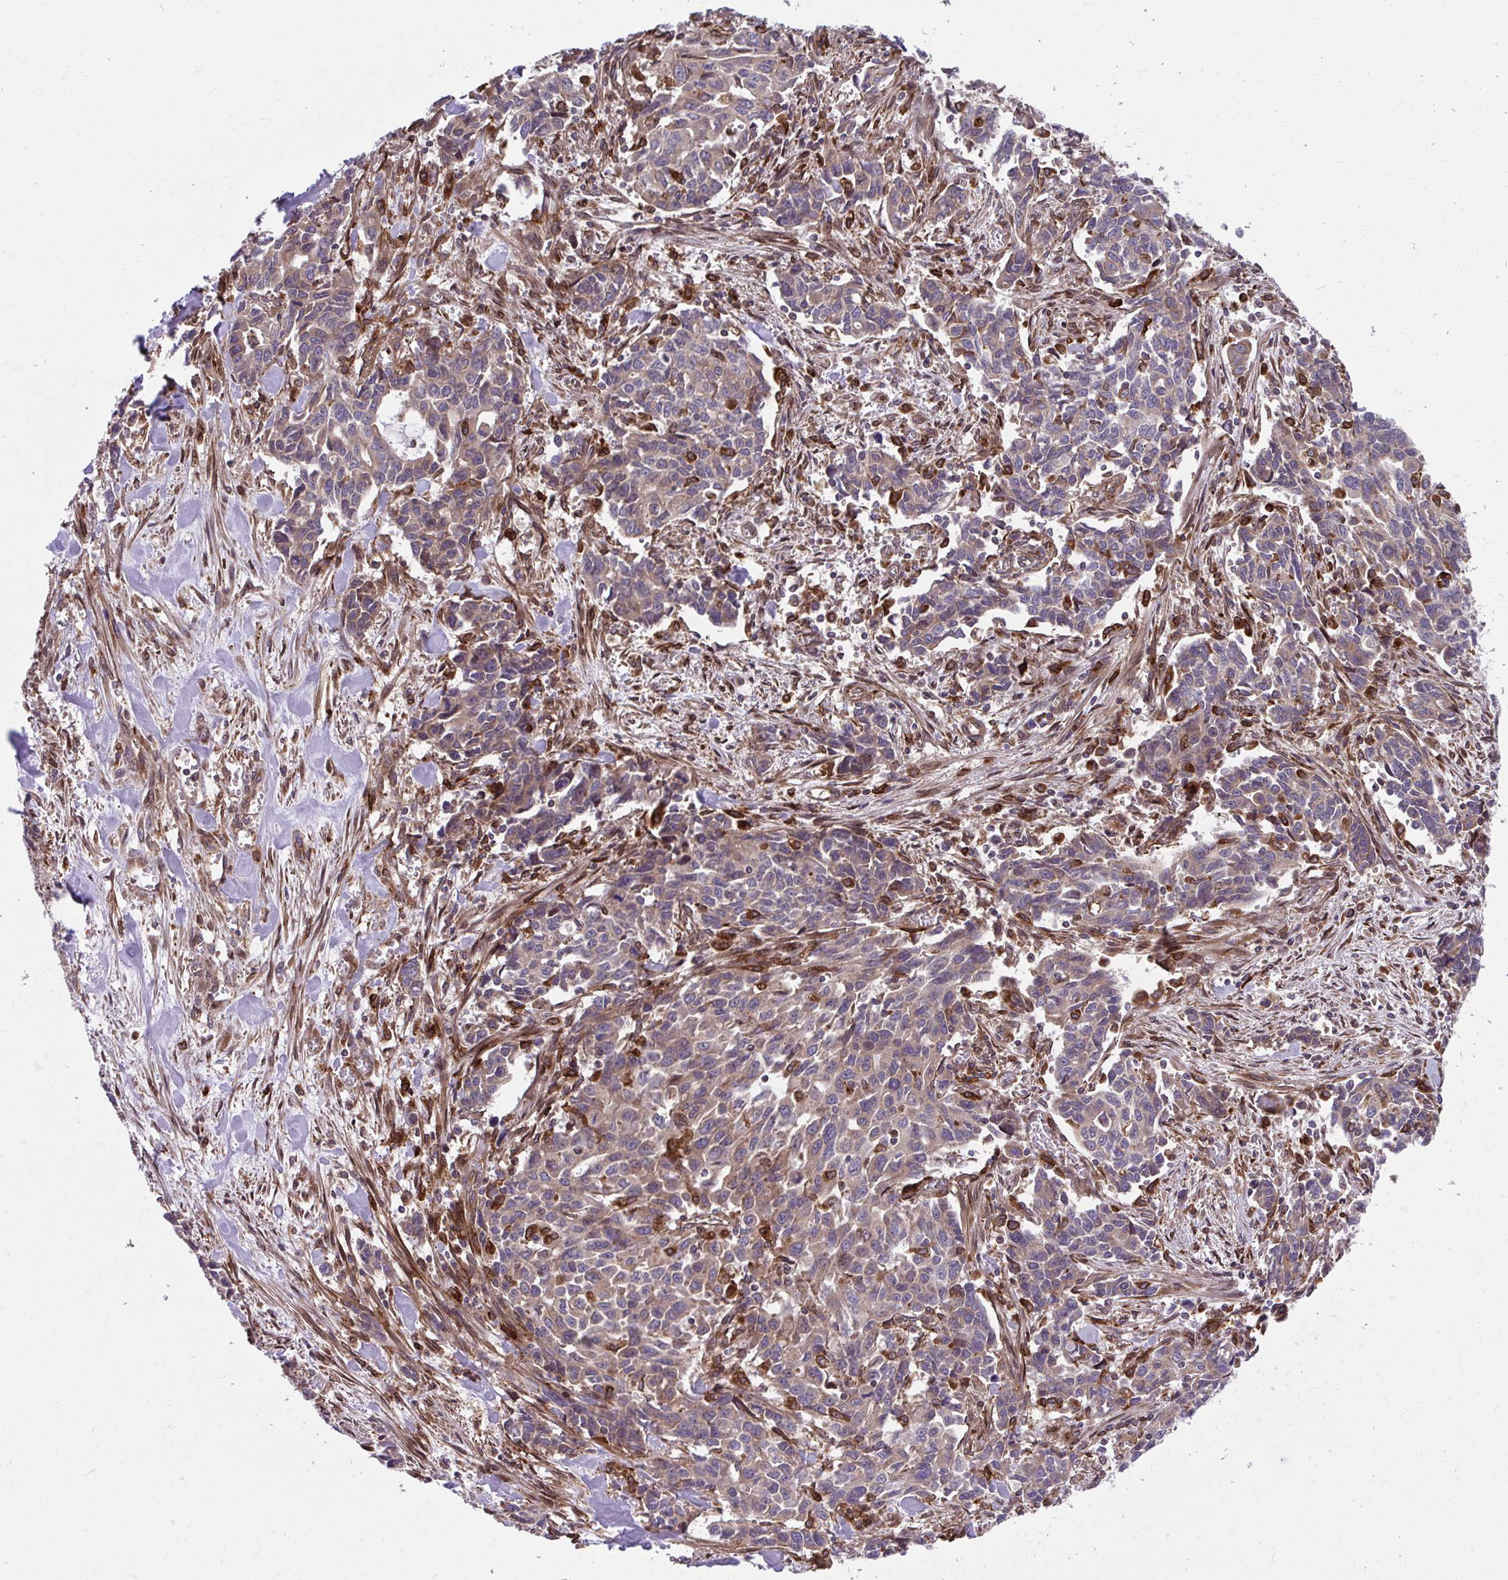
{"staining": {"intensity": "weak", "quantity": "25%-75%", "location": "cytoplasmic/membranous"}, "tissue": "stomach cancer", "cell_type": "Tumor cells", "image_type": "cancer", "snomed": [{"axis": "morphology", "description": "Adenocarcinoma, NOS"}, {"axis": "topography", "description": "Stomach, upper"}], "caption": "Stomach adenocarcinoma was stained to show a protein in brown. There is low levels of weak cytoplasmic/membranous staining in about 25%-75% of tumor cells.", "gene": "STIM2", "patient": {"sex": "male", "age": 85}}